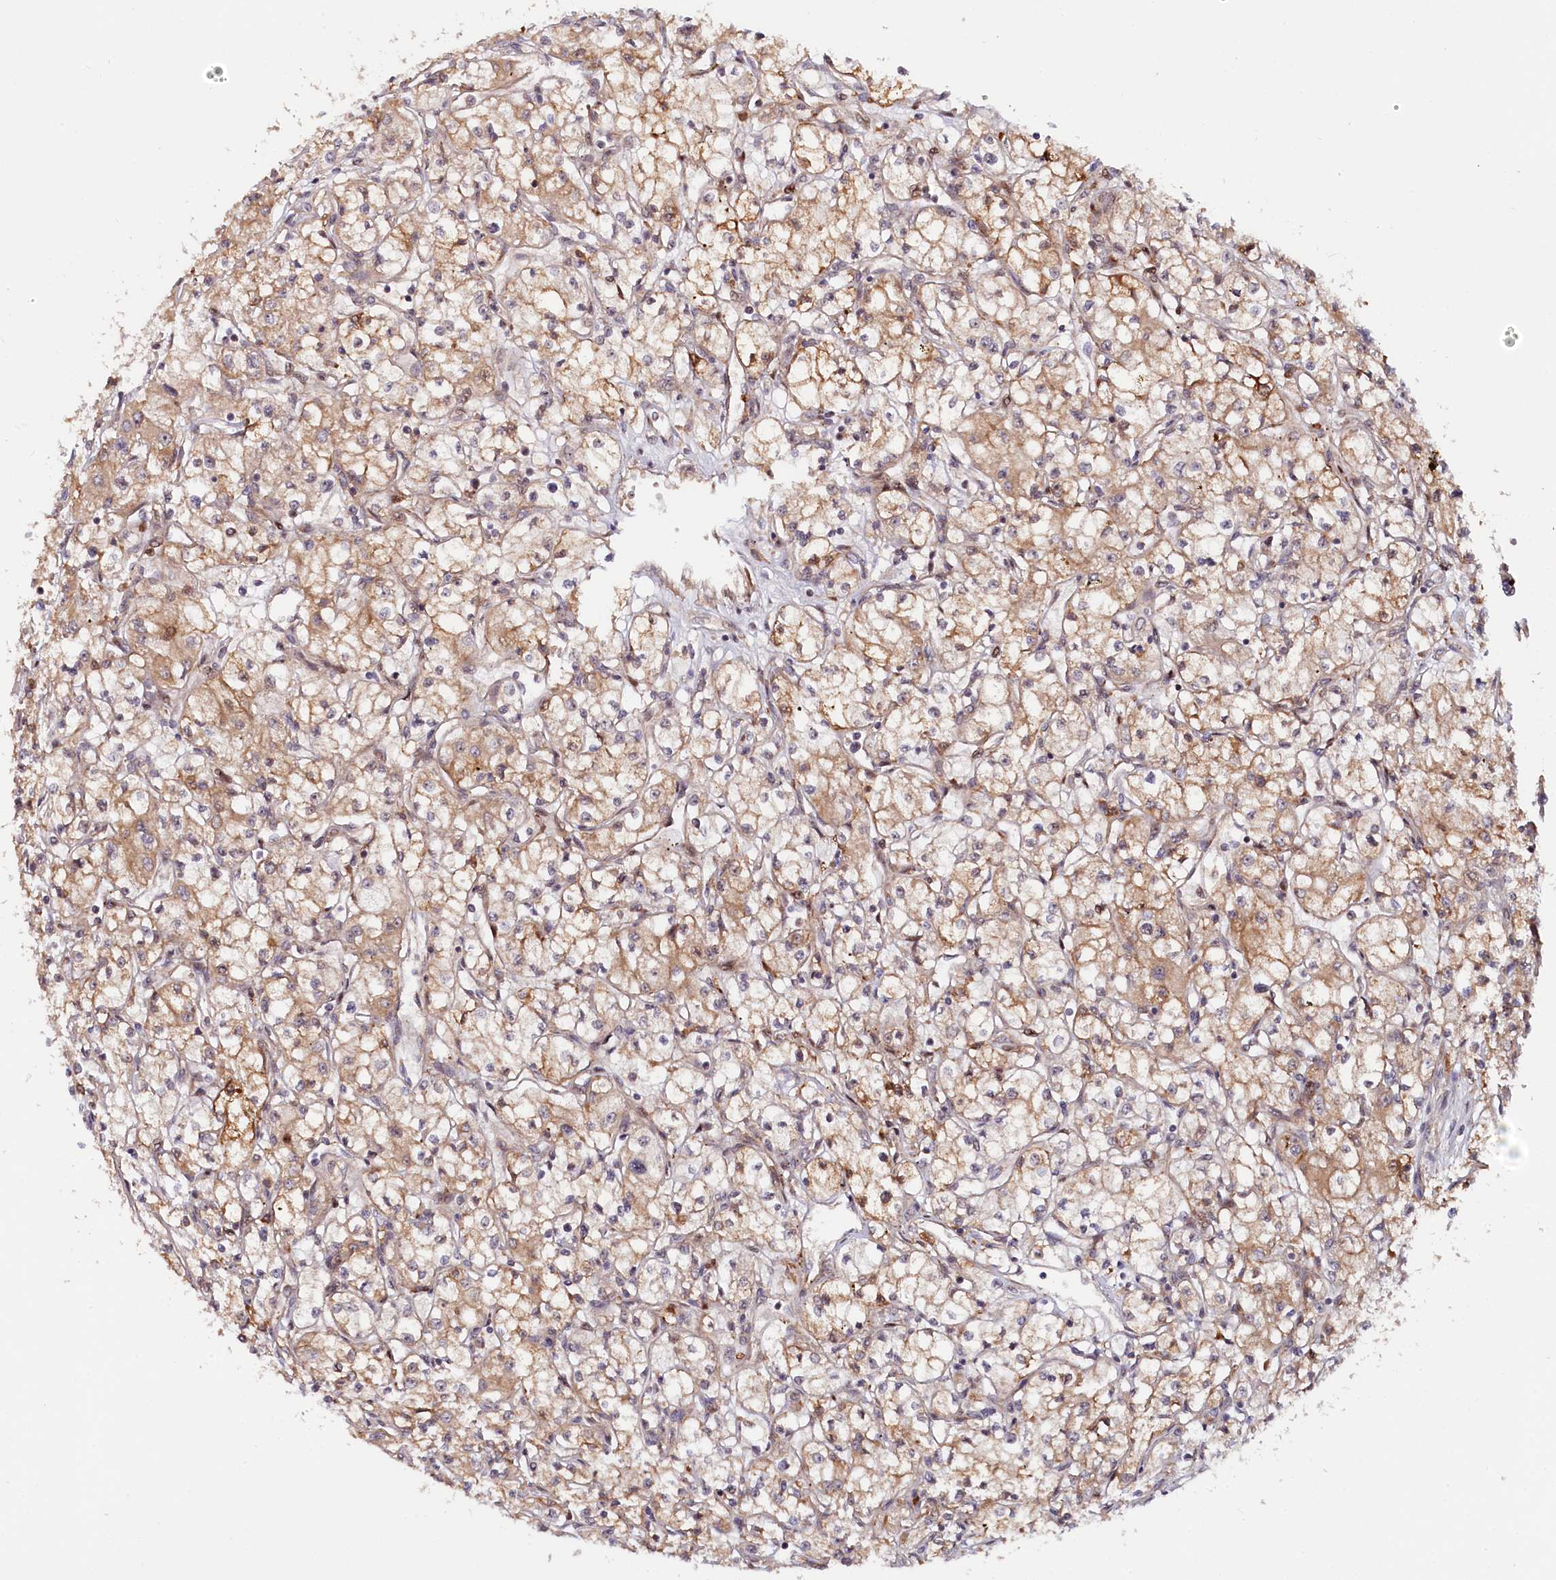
{"staining": {"intensity": "moderate", "quantity": ">75%", "location": "cytoplasmic/membranous"}, "tissue": "renal cancer", "cell_type": "Tumor cells", "image_type": "cancer", "snomed": [{"axis": "morphology", "description": "Adenocarcinoma, NOS"}, {"axis": "topography", "description": "Kidney"}], "caption": "This histopathology image reveals immunohistochemistry (IHC) staining of human renal cancer, with medium moderate cytoplasmic/membranous expression in about >75% of tumor cells.", "gene": "NEDD1", "patient": {"sex": "male", "age": 59}}